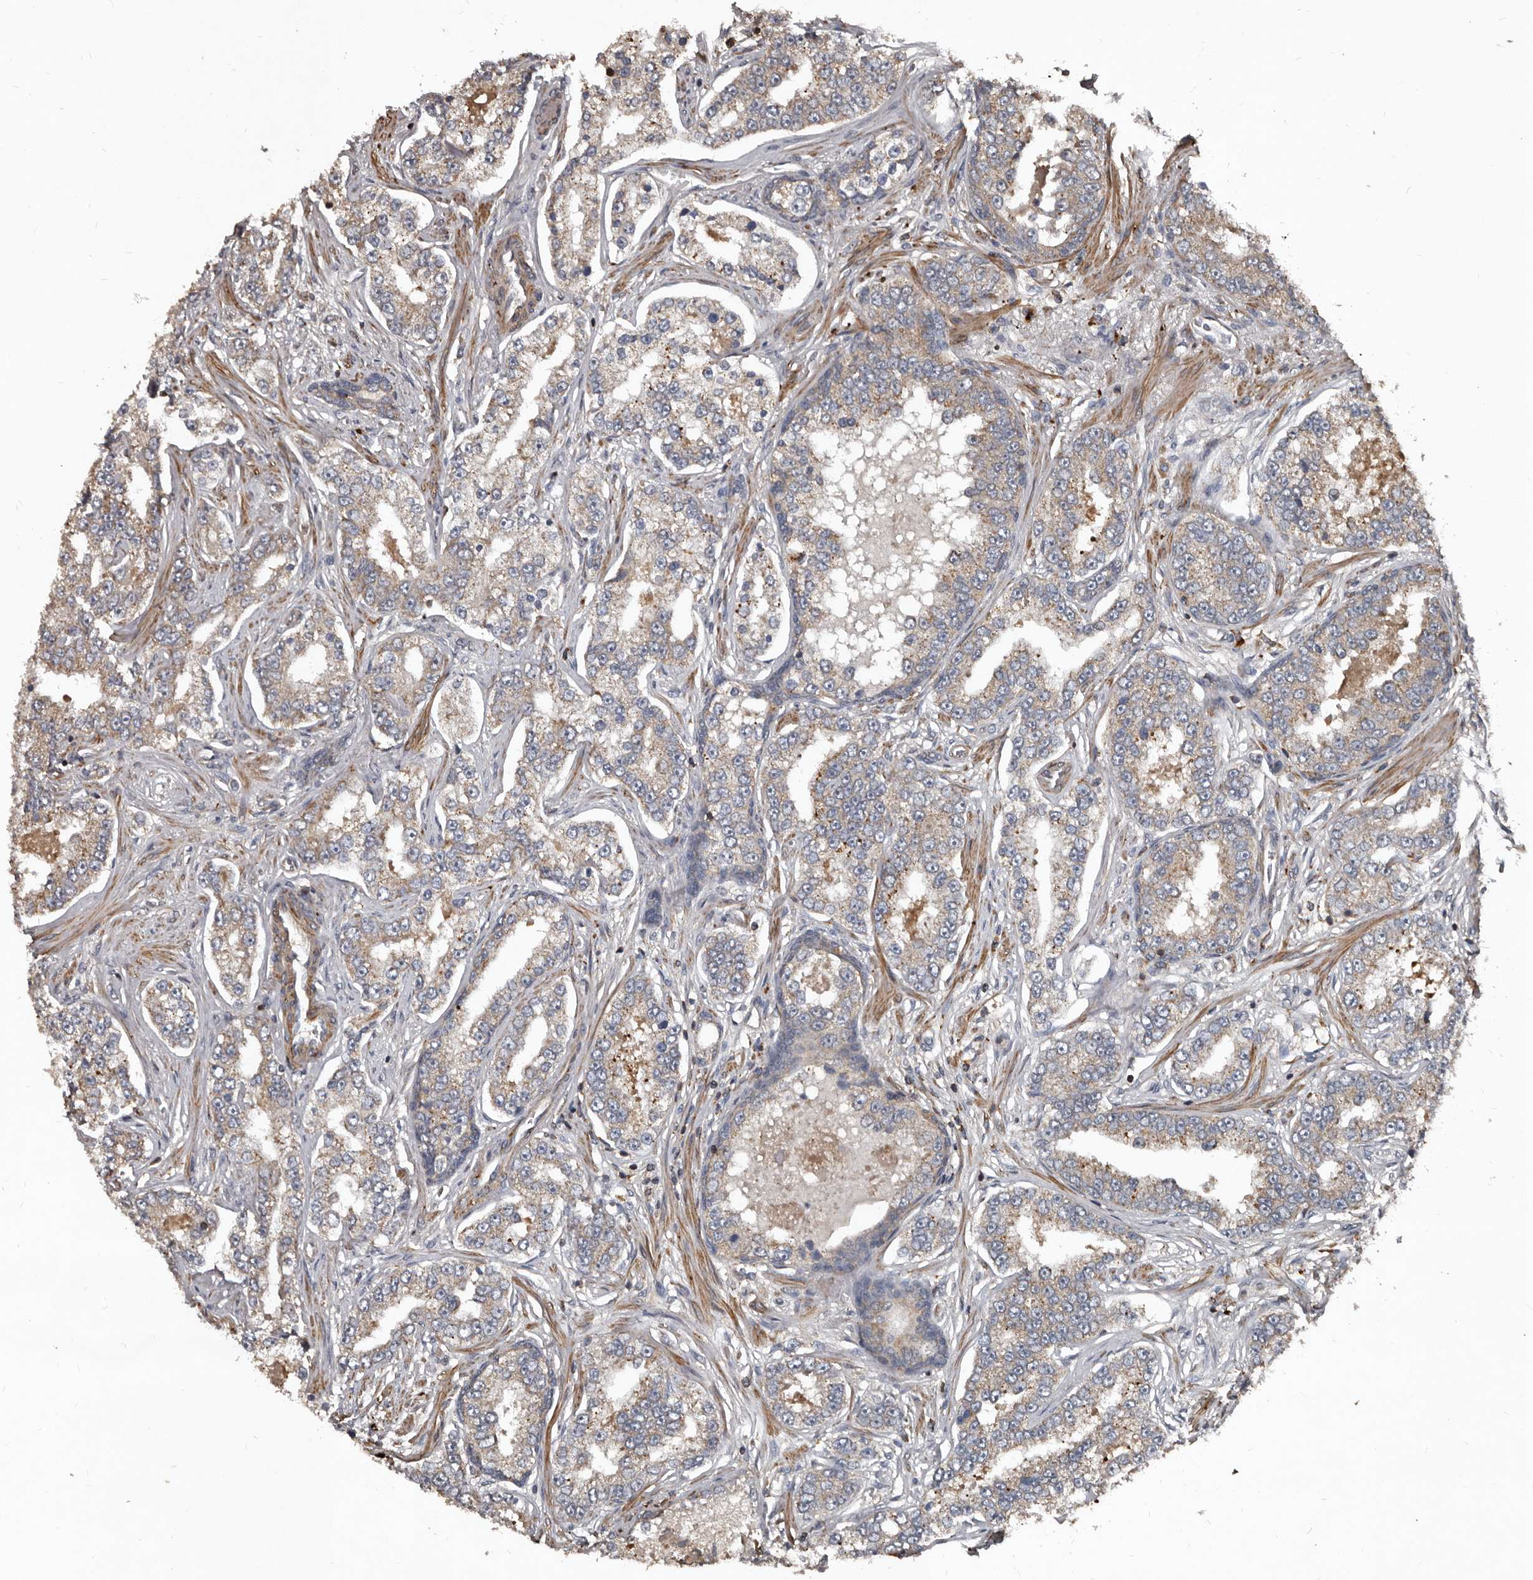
{"staining": {"intensity": "weak", "quantity": "25%-75%", "location": "cytoplasmic/membranous"}, "tissue": "prostate cancer", "cell_type": "Tumor cells", "image_type": "cancer", "snomed": [{"axis": "morphology", "description": "Normal tissue, NOS"}, {"axis": "morphology", "description": "Adenocarcinoma, High grade"}, {"axis": "topography", "description": "Prostate"}], "caption": "Protein staining exhibits weak cytoplasmic/membranous staining in about 25%-75% of tumor cells in prostate cancer (adenocarcinoma (high-grade)).", "gene": "GREB1", "patient": {"sex": "male", "age": 83}}